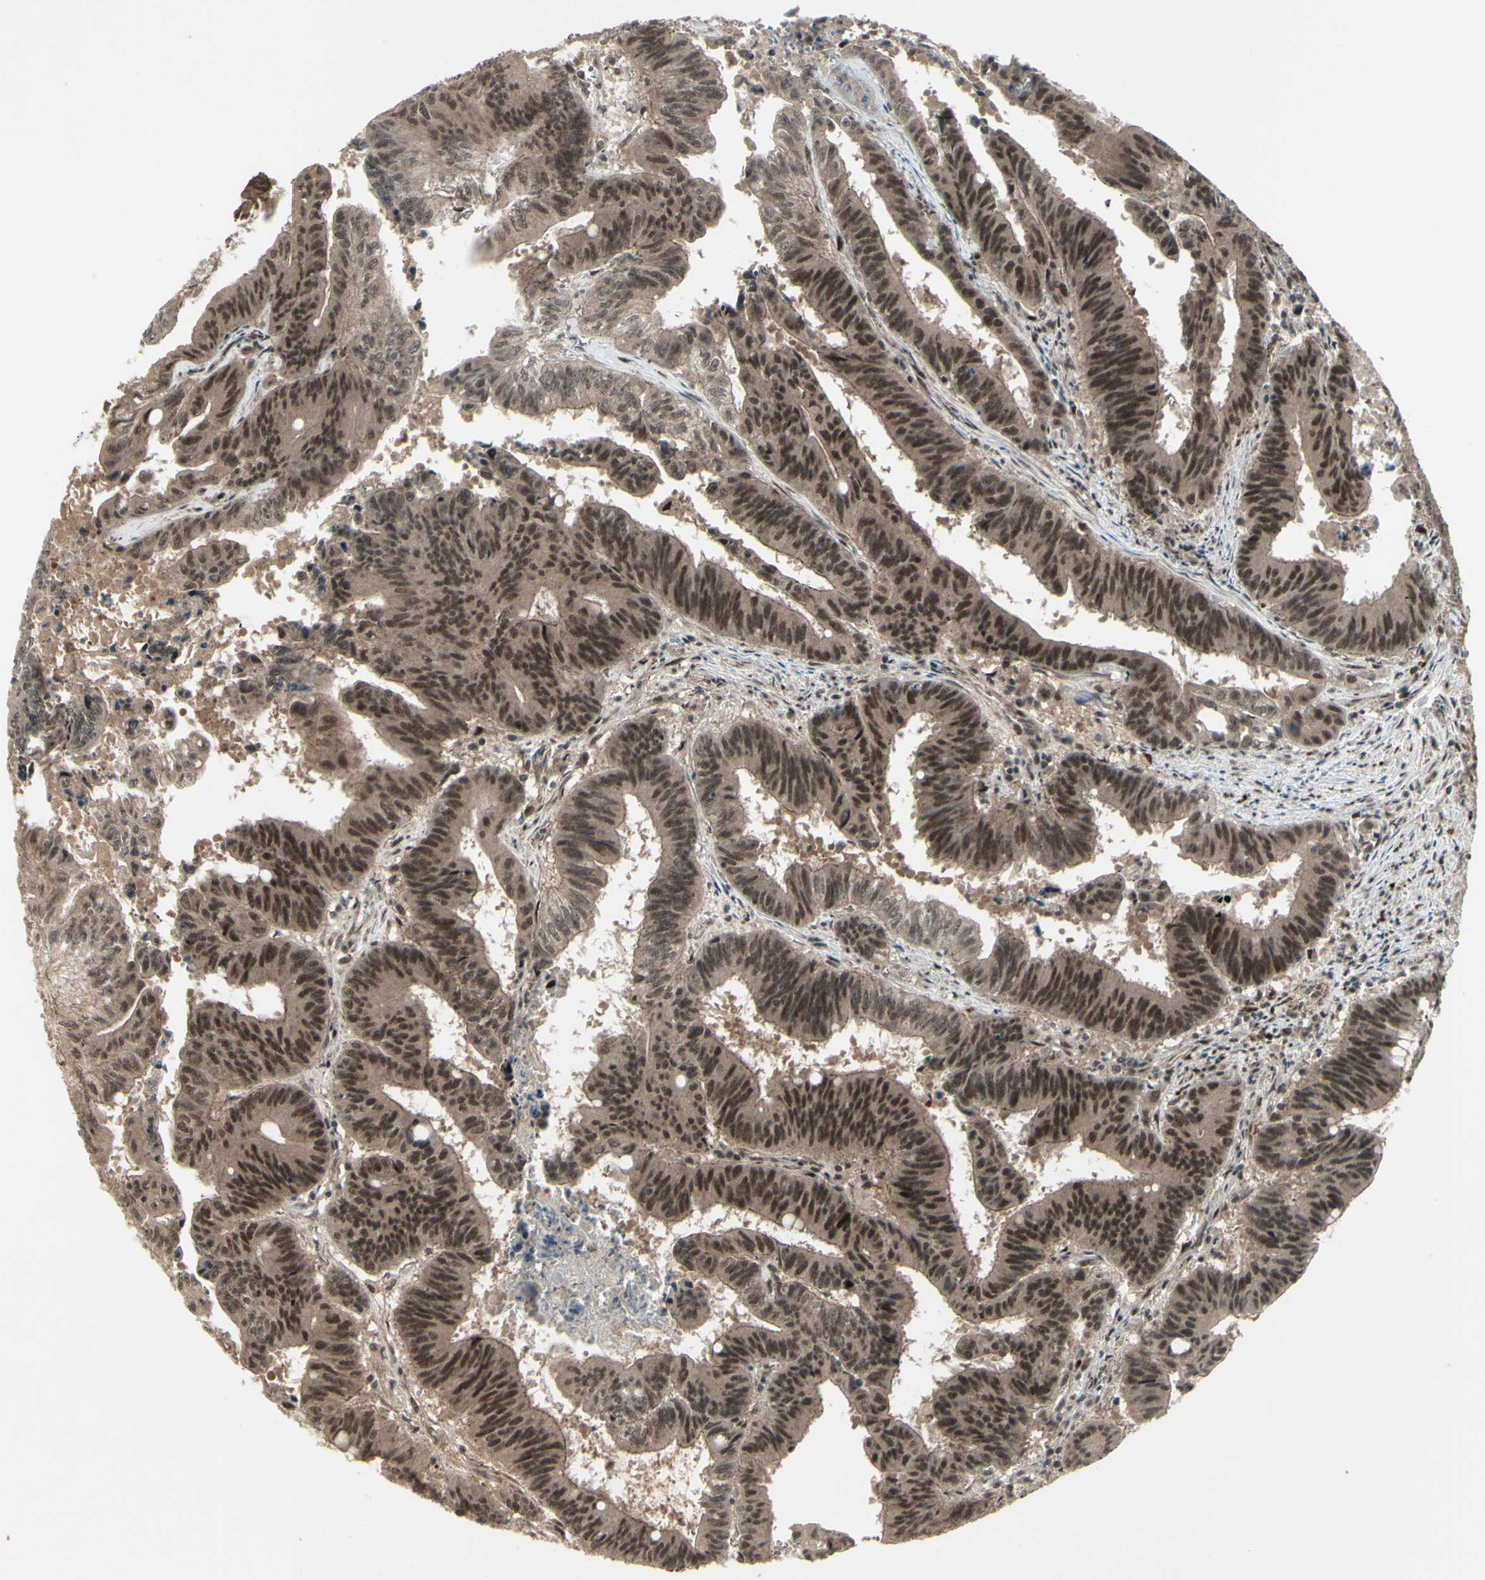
{"staining": {"intensity": "strong", "quantity": ">75%", "location": "cytoplasmic/membranous,nuclear"}, "tissue": "colorectal cancer", "cell_type": "Tumor cells", "image_type": "cancer", "snomed": [{"axis": "morphology", "description": "Adenocarcinoma, NOS"}, {"axis": "topography", "description": "Colon"}], "caption": "This is an image of immunohistochemistry staining of adenocarcinoma (colorectal), which shows strong positivity in the cytoplasmic/membranous and nuclear of tumor cells.", "gene": "MLF2", "patient": {"sex": "male", "age": 45}}